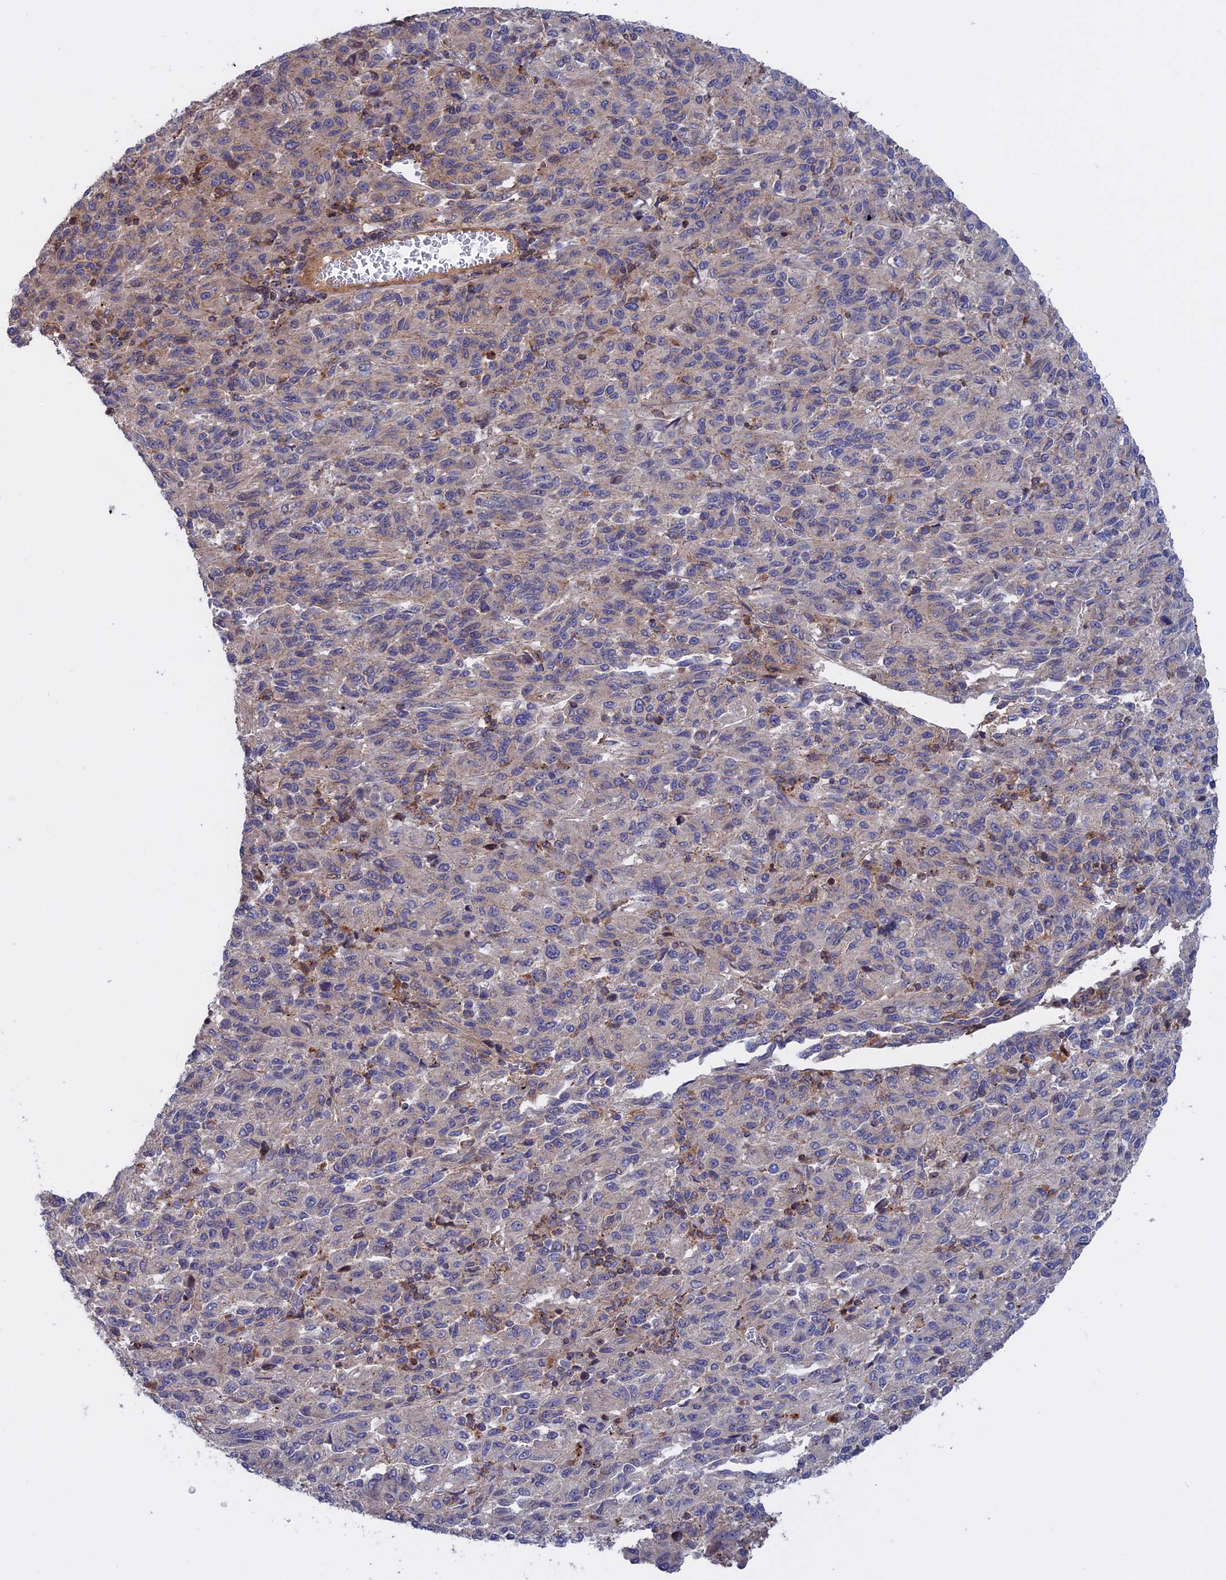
{"staining": {"intensity": "negative", "quantity": "none", "location": "none"}, "tissue": "melanoma", "cell_type": "Tumor cells", "image_type": "cancer", "snomed": [{"axis": "morphology", "description": "Malignant melanoma, Metastatic site"}, {"axis": "topography", "description": "Lung"}], "caption": "This is an immunohistochemistry (IHC) photomicrograph of human malignant melanoma (metastatic site). There is no staining in tumor cells.", "gene": "LYPD5", "patient": {"sex": "male", "age": 64}}